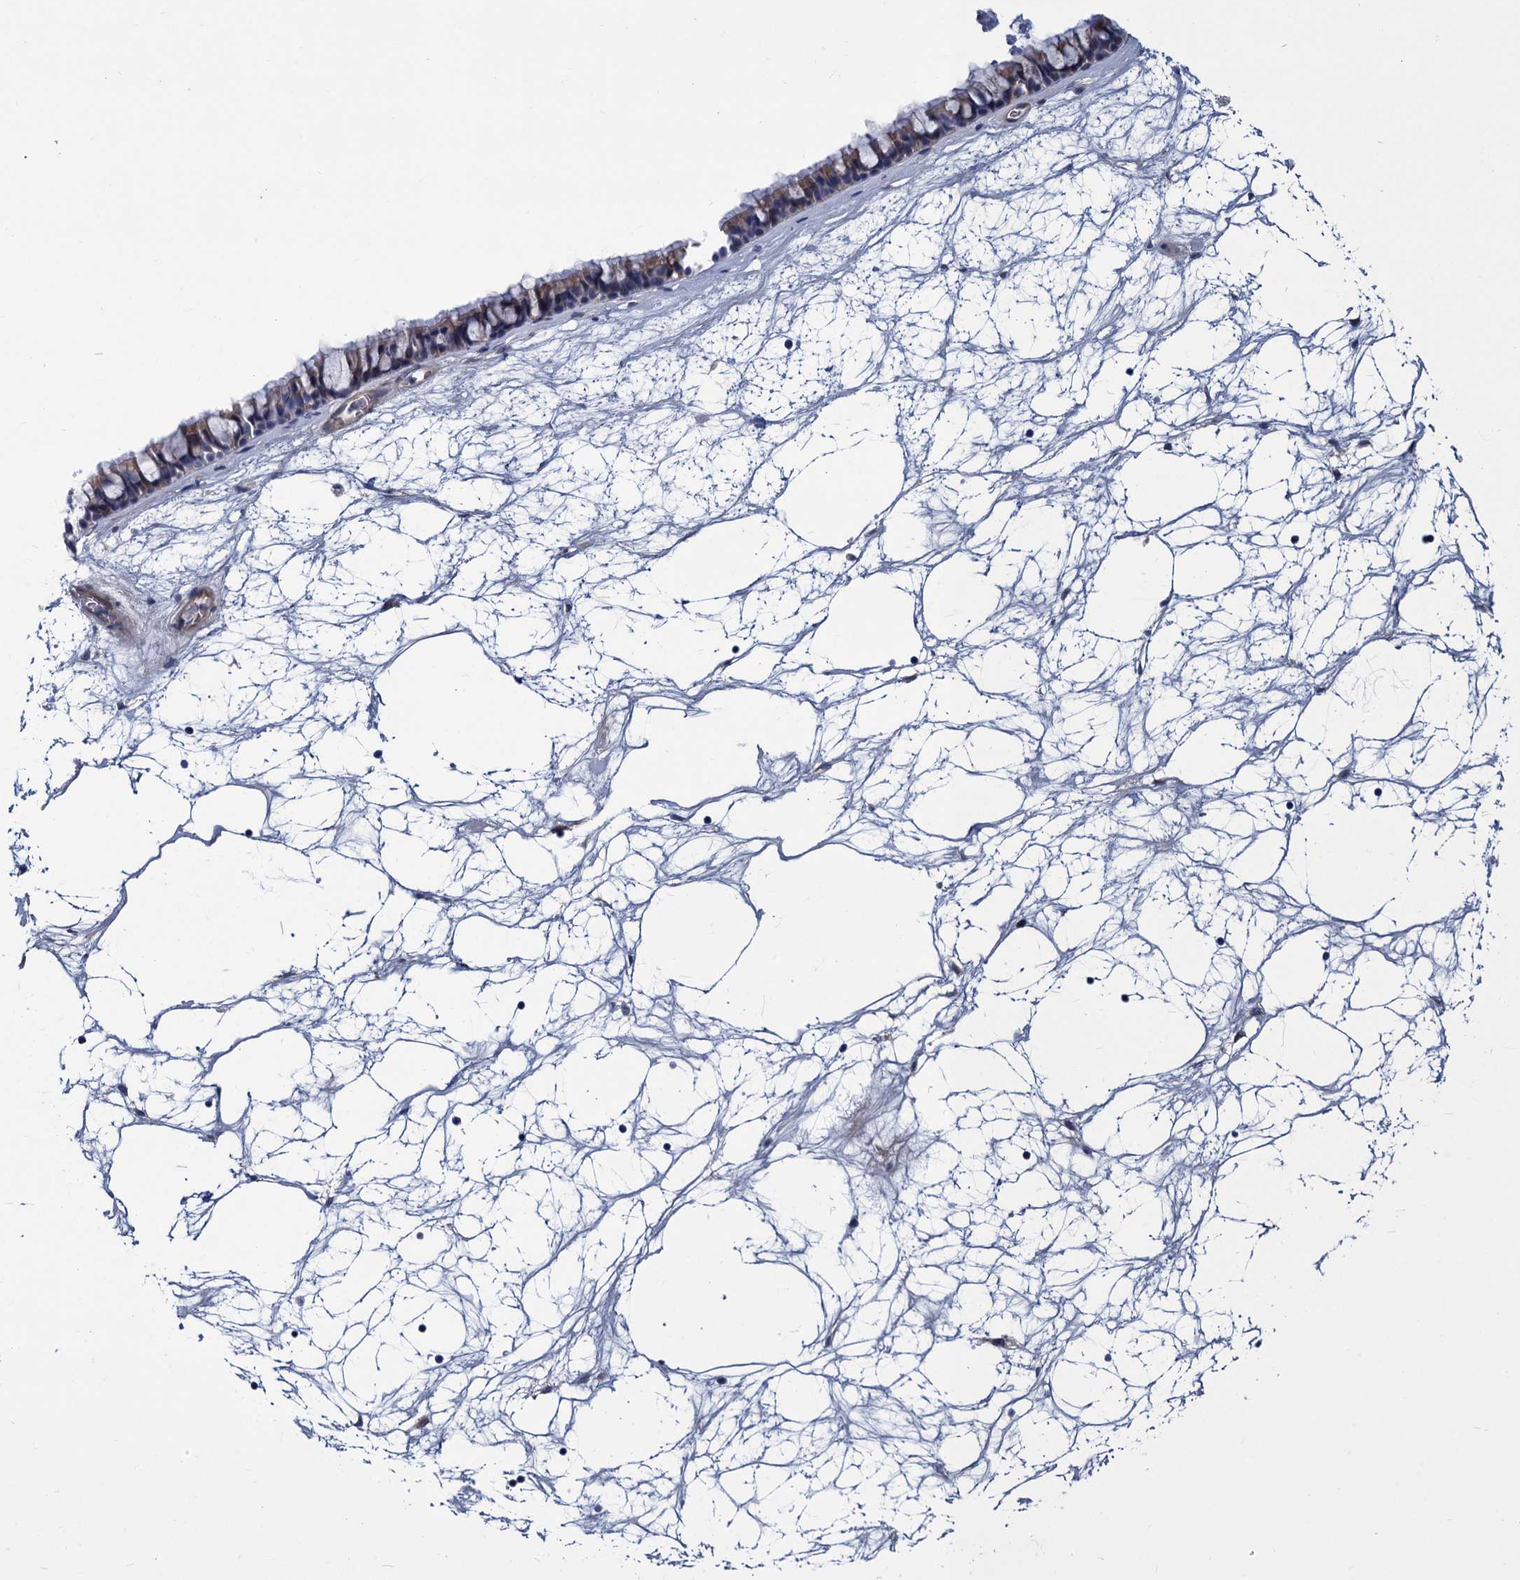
{"staining": {"intensity": "moderate", "quantity": "<25%", "location": "cytoplasmic/membranous"}, "tissue": "nasopharynx", "cell_type": "Respiratory epithelial cells", "image_type": "normal", "snomed": [{"axis": "morphology", "description": "Normal tissue, NOS"}, {"axis": "topography", "description": "Nasopharynx"}], "caption": "Brown immunohistochemical staining in normal human nasopharynx shows moderate cytoplasmic/membranous positivity in approximately <25% of respiratory epithelial cells.", "gene": "DNHD1", "patient": {"sex": "male", "age": 64}}